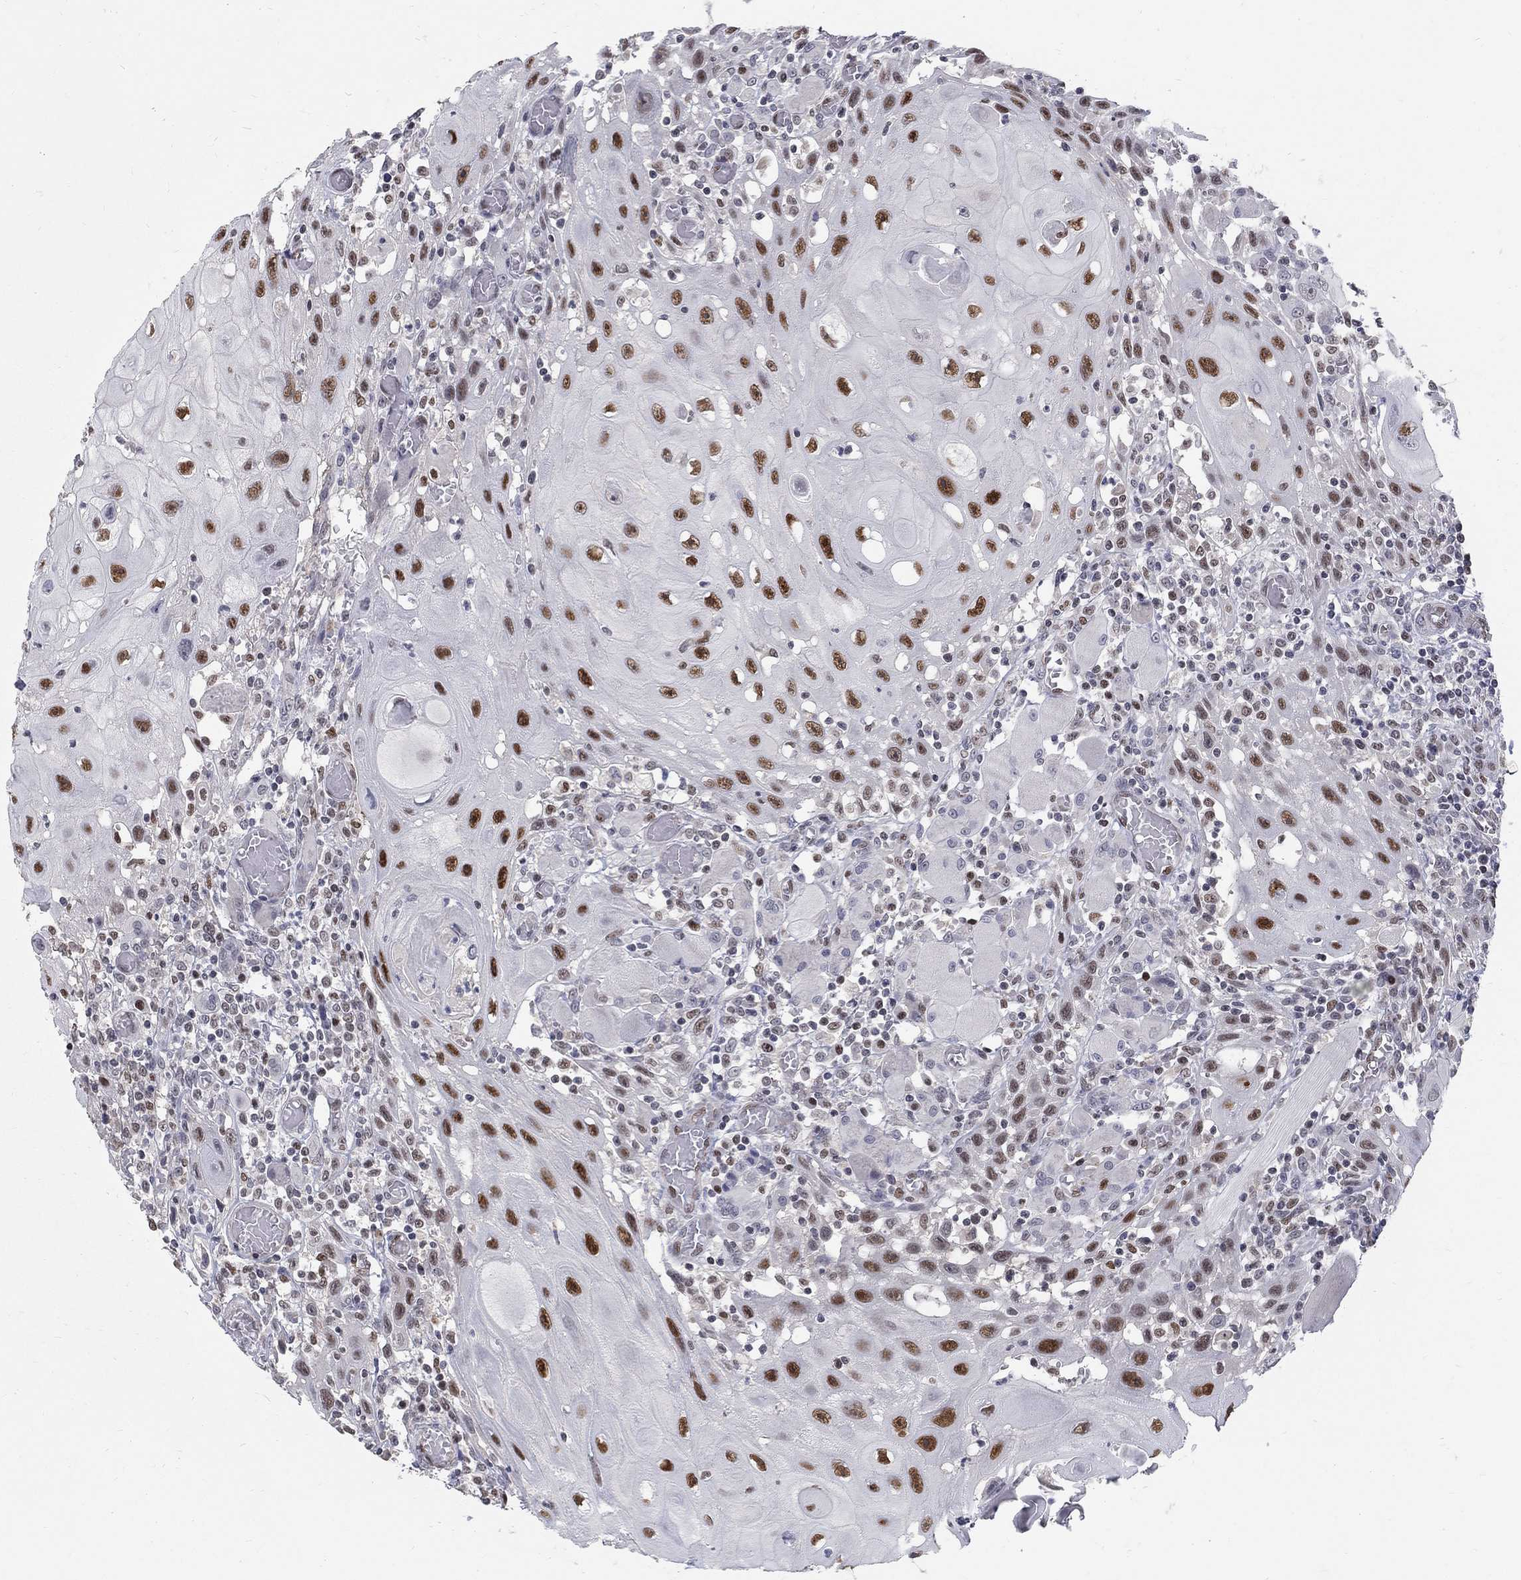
{"staining": {"intensity": "strong", "quantity": ">75%", "location": "nuclear"}, "tissue": "head and neck cancer", "cell_type": "Tumor cells", "image_type": "cancer", "snomed": [{"axis": "morphology", "description": "Normal tissue, NOS"}, {"axis": "morphology", "description": "Squamous cell carcinoma, NOS"}, {"axis": "topography", "description": "Oral tissue"}, {"axis": "topography", "description": "Head-Neck"}], "caption": "An IHC image of tumor tissue is shown. Protein staining in brown shows strong nuclear positivity in head and neck cancer (squamous cell carcinoma) within tumor cells.", "gene": "GCFC2", "patient": {"sex": "male", "age": 71}}